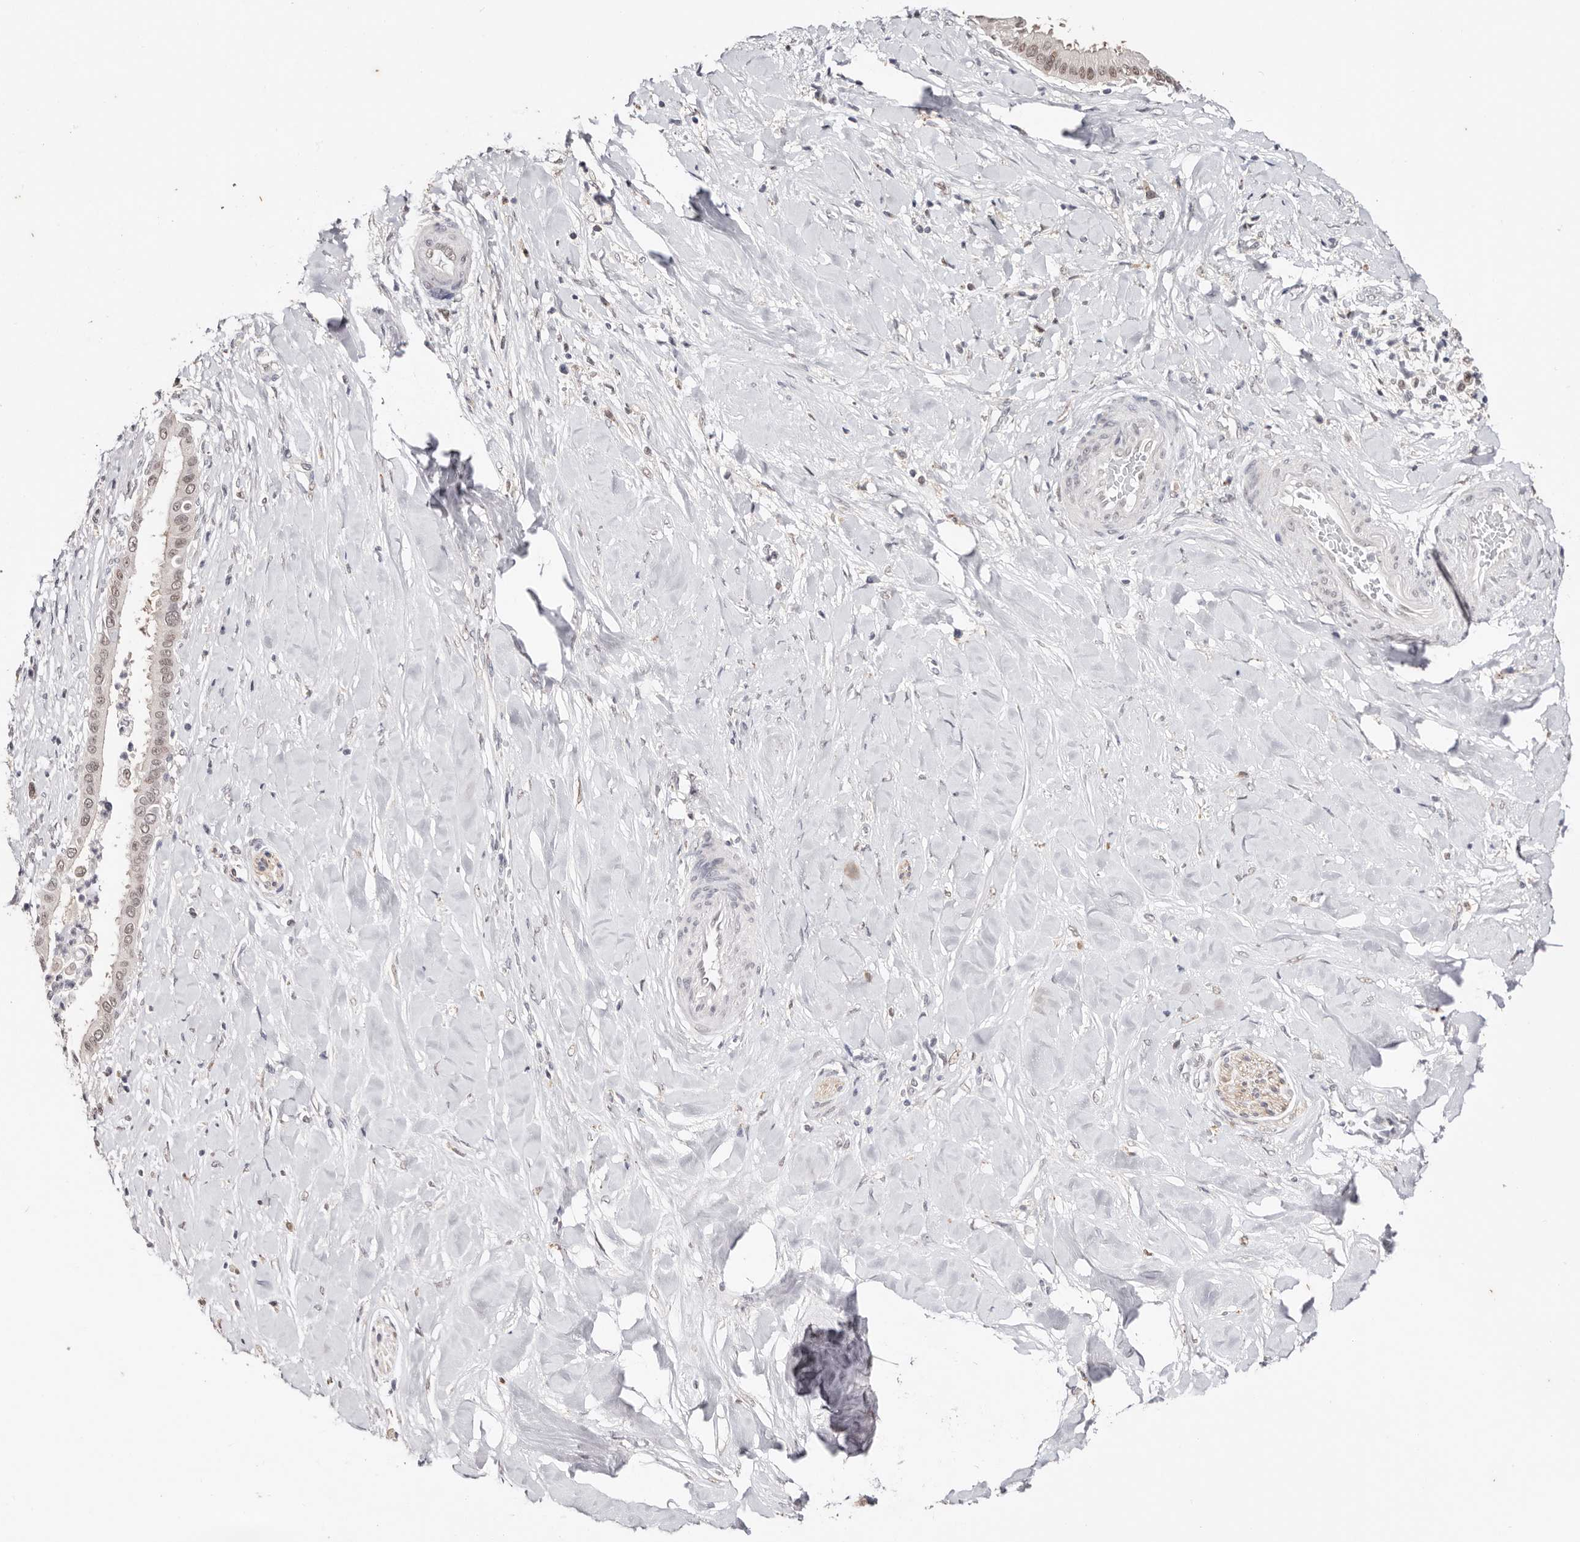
{"staining": {"intensity": "weak", "quantity": ">75%", "location": "nuclear"}, "tissue": "liver cancer", "cell_type": "Tumor cells", "image_type": "cancer", "snomed": [{"axis": "morphology", "description": "Cholangiocarcinoma"}, {"axis": "topography", "description": "Liver"}], "caption": "IHC staining of liver cholangiocarcinoma, which displays low levels of weak nuclear expression in approximately >75% of tumor cells indicating weak nuclear protein positivity. The staining was performed using DAB (brown) for protein detection and nuclei were counterstained in hematoxylin (blue).", "gene": "TYW3", "patient": {"sex": "female", "age": 54}}